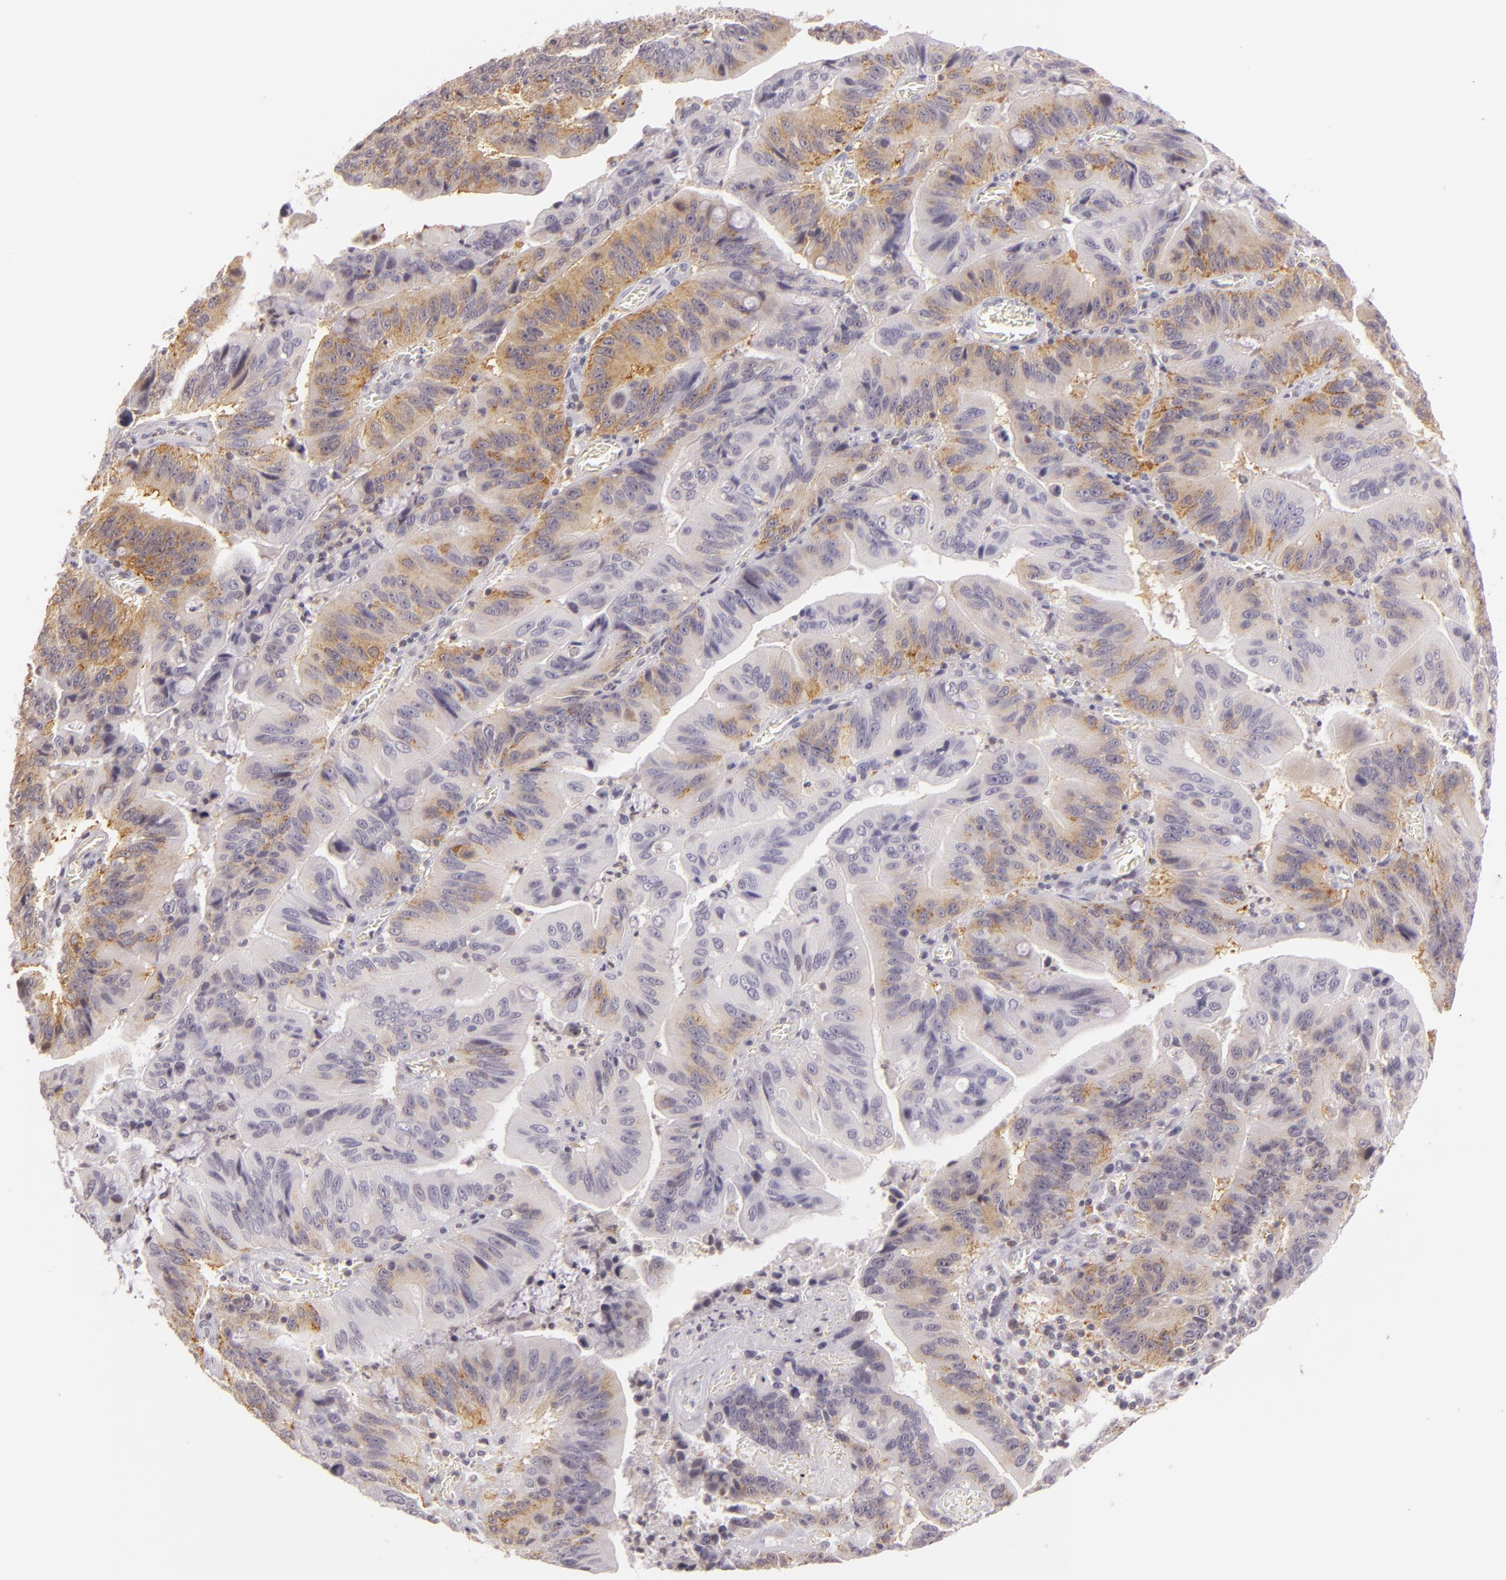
{"staining": {"intensity": "weak", "quantity": "<25%", "location": "cytoplasmic/membranous"}, "tissue": "stomach cancer", "cell_type": "Tumor cells", "image_type": "cancer", "snomed": [{"axis": "morphology", "description": "Adenocarcinoma, NOS"}, {"axis": "topography", "description": "Stomach, upper"}], "caption": "The immunohistochemistry (IHC) image has no significant expression in tumor cells of stomach cancer (adenocarcinoma) tissue. The staining was performed using DAB (3,3'-diaminobenzidine) to visualize the protein expression in brown, while the nuclei were stained in blue with hematoxylin (Magnification: 20x).", "gene": "IMPDH1", "patient": {"sex": "male", "age": 63}}